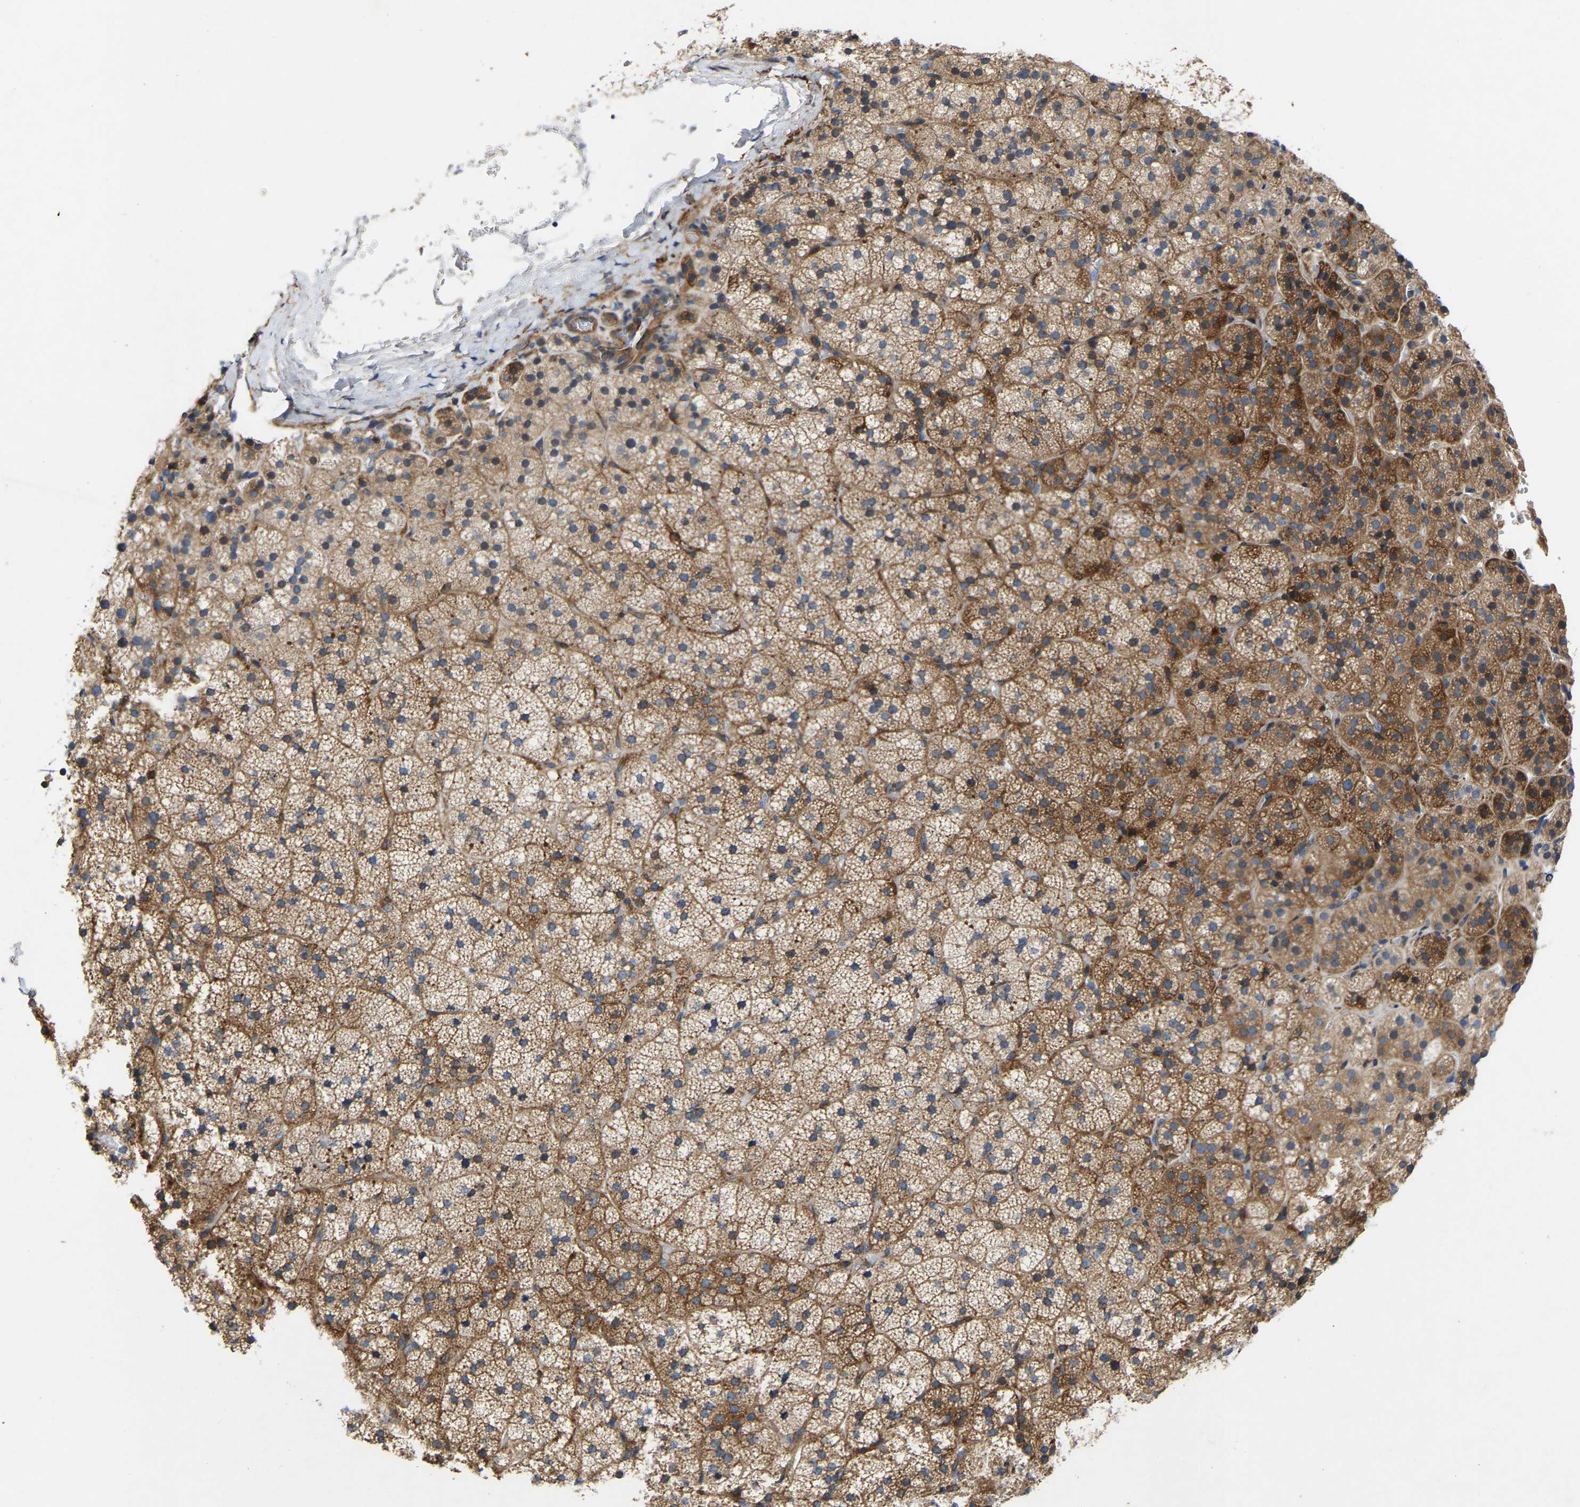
{"staining": {"intensity": "strong", "quantity": "25%-75%", "location": "cytoplasmic/membranous"}, "tissue": "adrenal gland", "cell_type": "Glandular cells", "image_type": "normal", "snomed": [{"axis": "morphology", "description": "Normal tissue, NOS"}, {"axis": "topography", "description": "Adrenal gland"}], "caption": "Protein expression analysis of unremarkable human adrenal gland reveals strong cytoplasmic/membranous expression in about 25%-75% of glandular cells.", "gene": "TOR1B", "patient": {"sex": "female", "age": 44}}